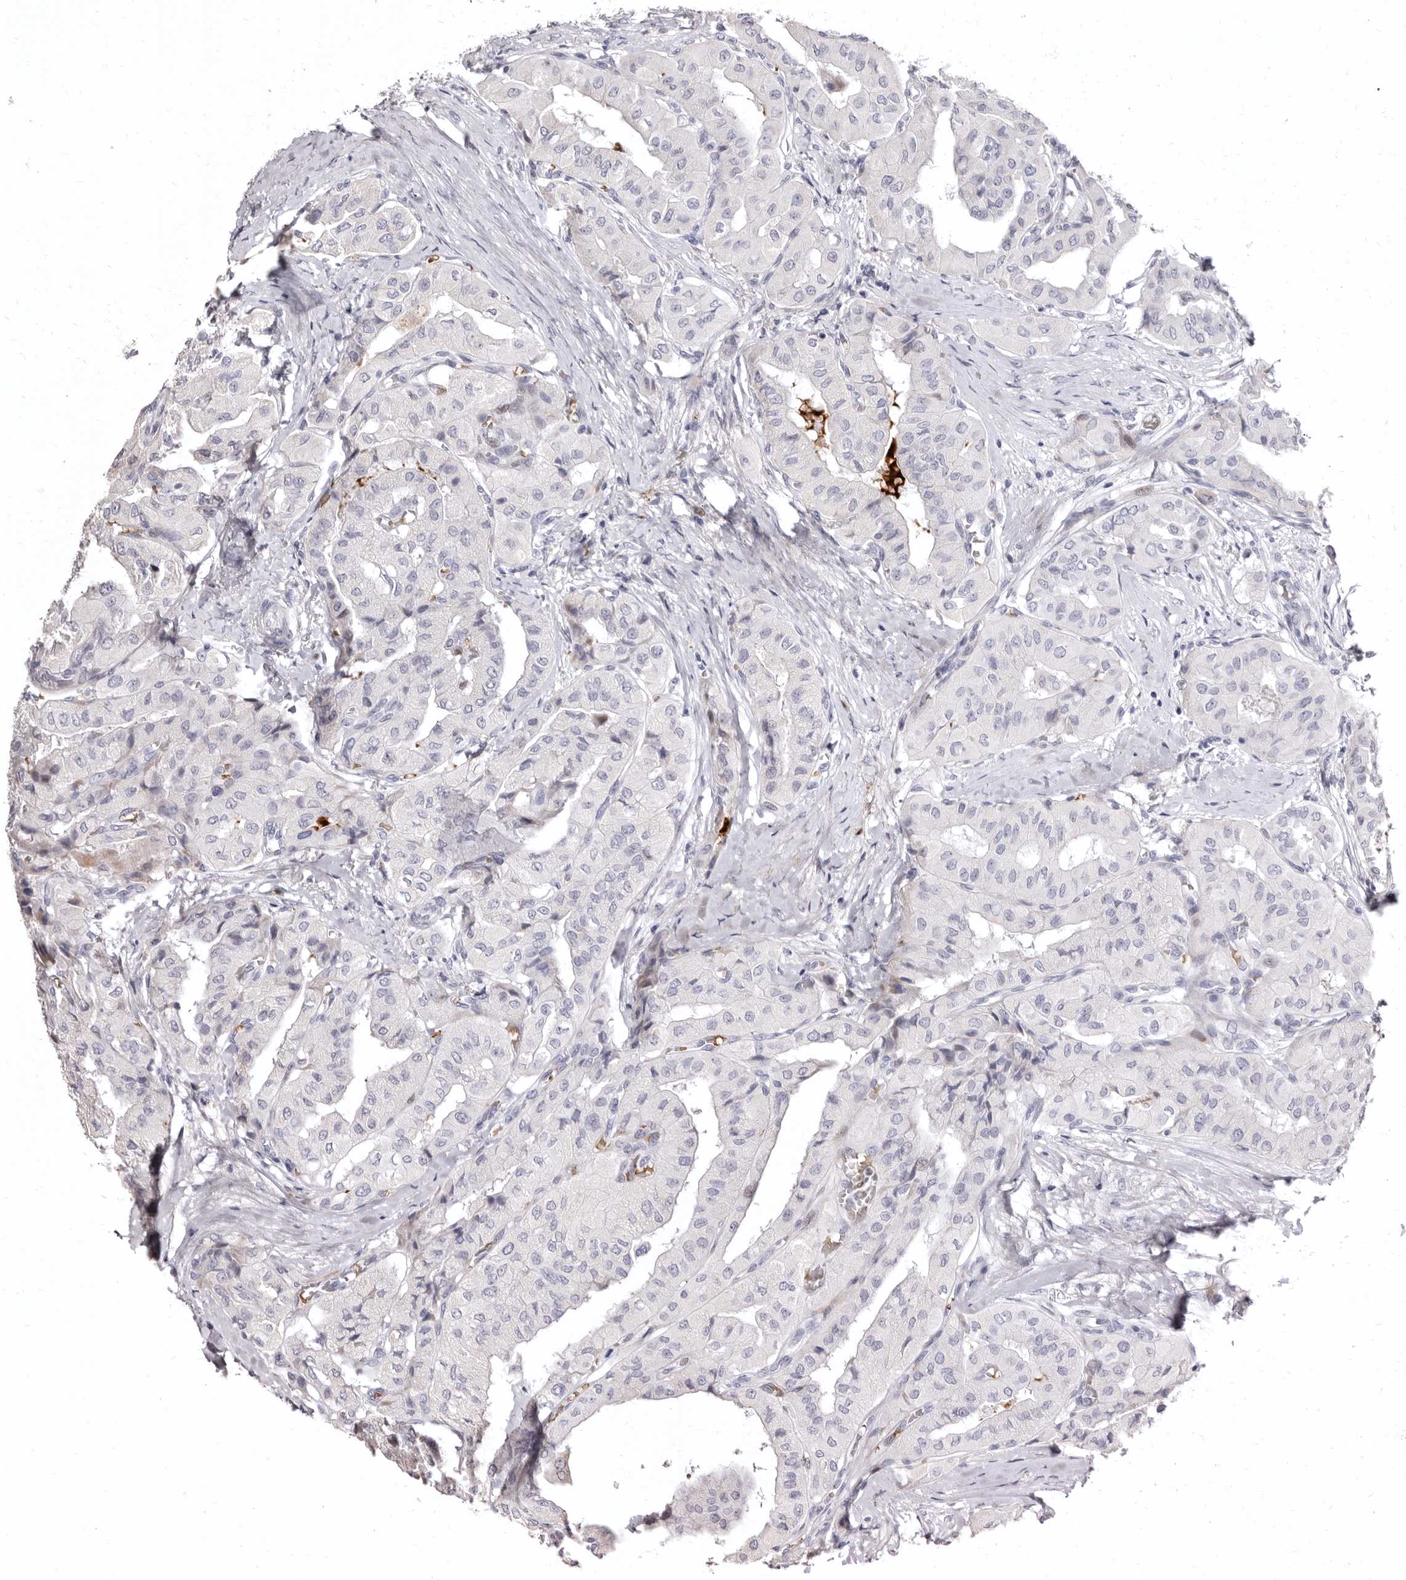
{"staining": {"intensity": "negative", "quantity": "none", "location": "none"}, "tissue": "thyroid cancer", "cell_type": "Tumor cells", "image_type": "cancer", "snomed": [{"axis": "morphology", "description": "Papillary adenocarcinoma, NOS"}, {"axis": "topography", "description": "Thyroid gland"}], "caption": "Protein analysis of thyroid cancer displays no significant staining in tumor cells.", "gene": "AIDA", "patient": {"sex": "female", "age": 59}}